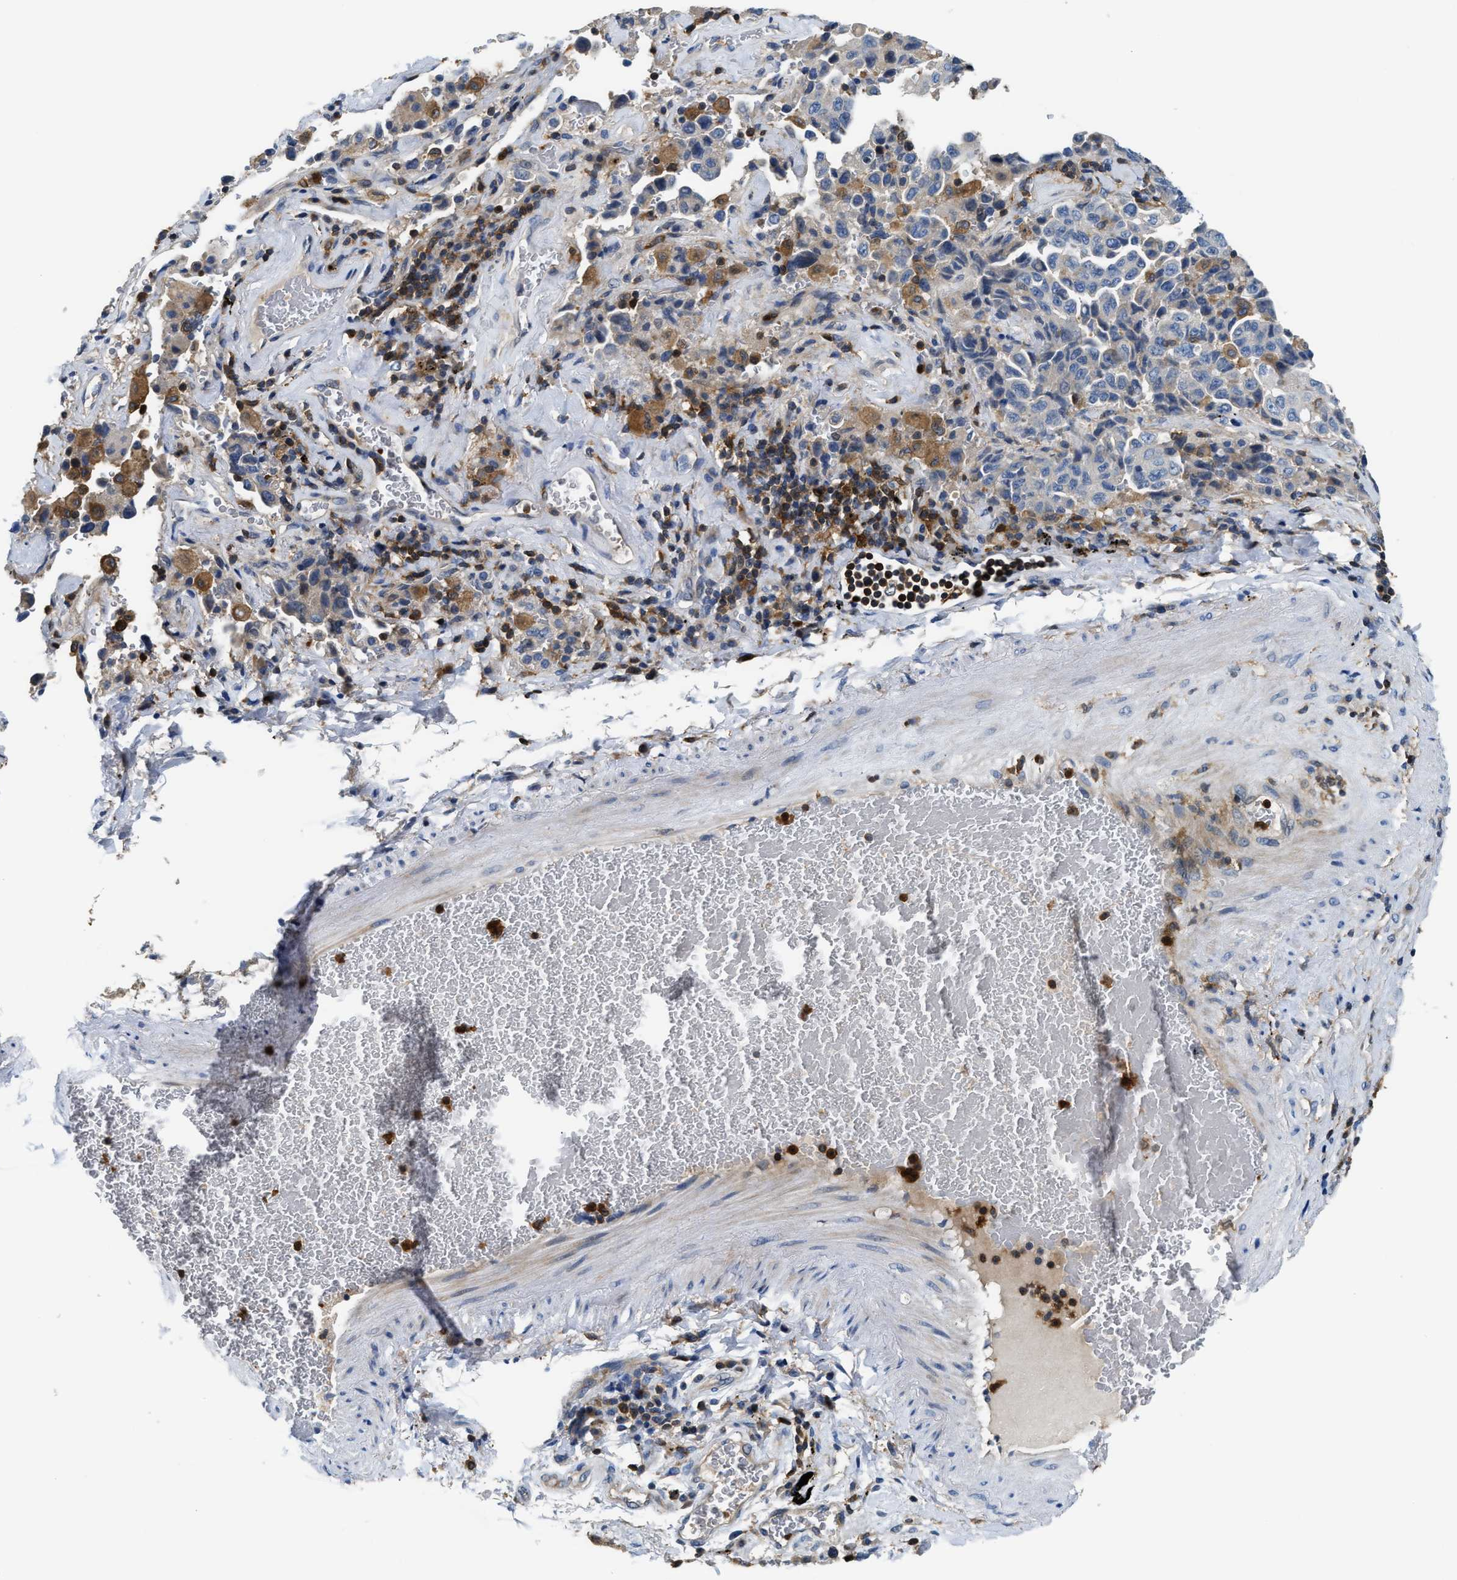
{"staining": {"intensity": "negative", "quantity": "none", "location": "none"}, "tissue": "lung cancer", "cell_type": "Tumor cells", "image_type": "cancer", "snomed": [{"axis": "morphology", "description": "Adenocarcinoma, NOS"}, {"axis": "topography", "description": "Lung"}], "caption": "This is an immunohistochemistry (IHC) photomicrograph of adenocarcinoma (lung). There is no positivity in tumor cells.", "gene": "OSTF1", "patient": {"sex": "female", "age": 51}}